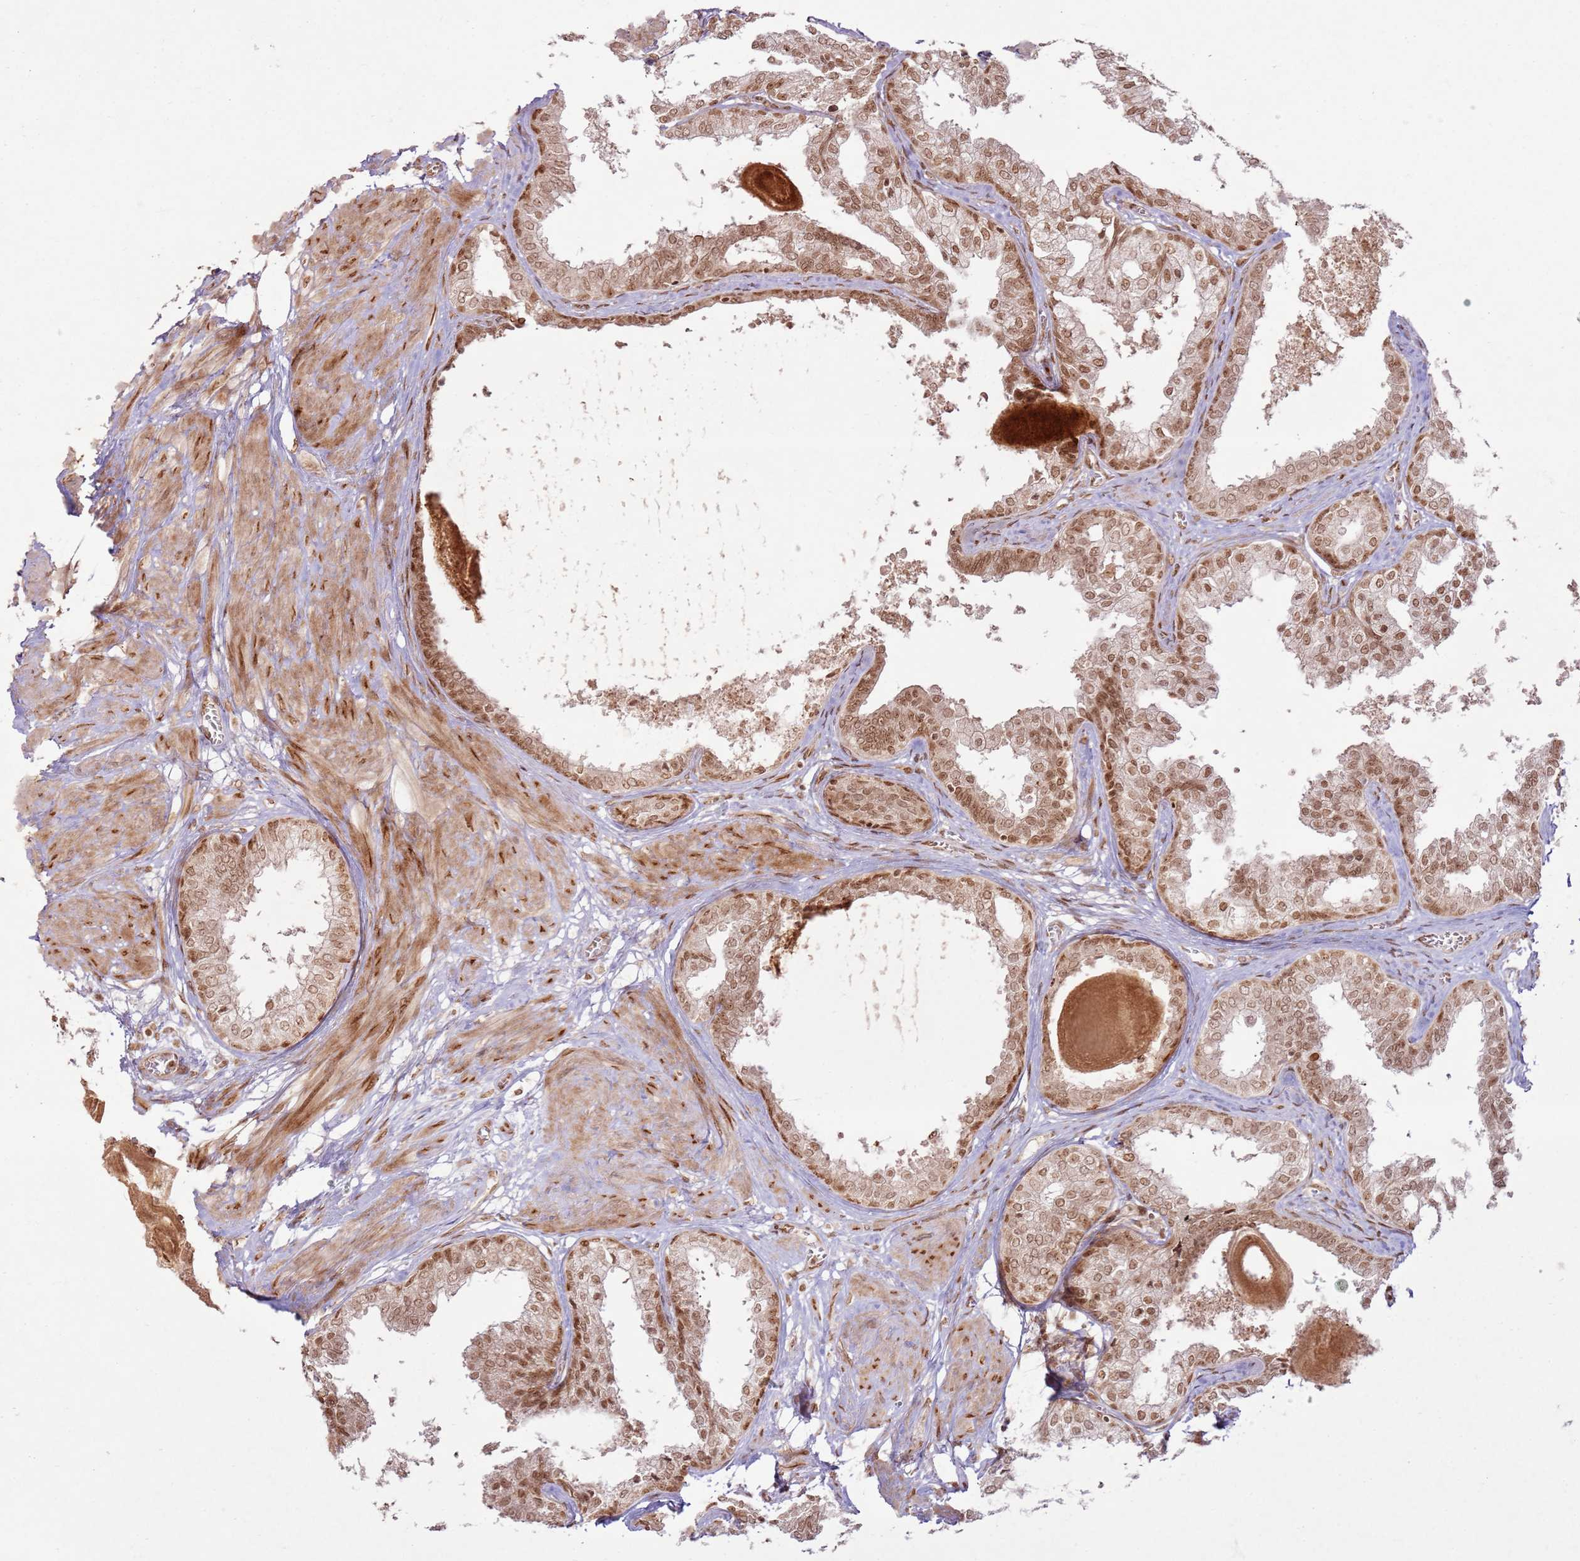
{"staining": {"intensity": "moderate", "quantity": ">75%", "location": "cytoplasmic/membranous,nuclear"}, "tissue": "prostate", "cell_type": "Glandular cells", "image_type": "normal", "snomed": [{"axis": "morphology", "description": "Normal tissue, NOS"}, {"axis": "topography", "description": "Prostate"}], "caption": "High-magnification brightfield microscopy of unremarkable prostate stained with DAB (brown) and counterstained with hematoxylin (blue). glandular cells exhibit moderate cytoplasmic/membranous,nuclear positivity is identified in approximately>75% of cells. Using DAB (3,3'-diaminobenzidine) (brown) and hematoxylin (blue) stains, captured at high magnification using brightfield microscopy.", "gene": "KLHL36", "patient": {"sex": "male", "age": 48}}